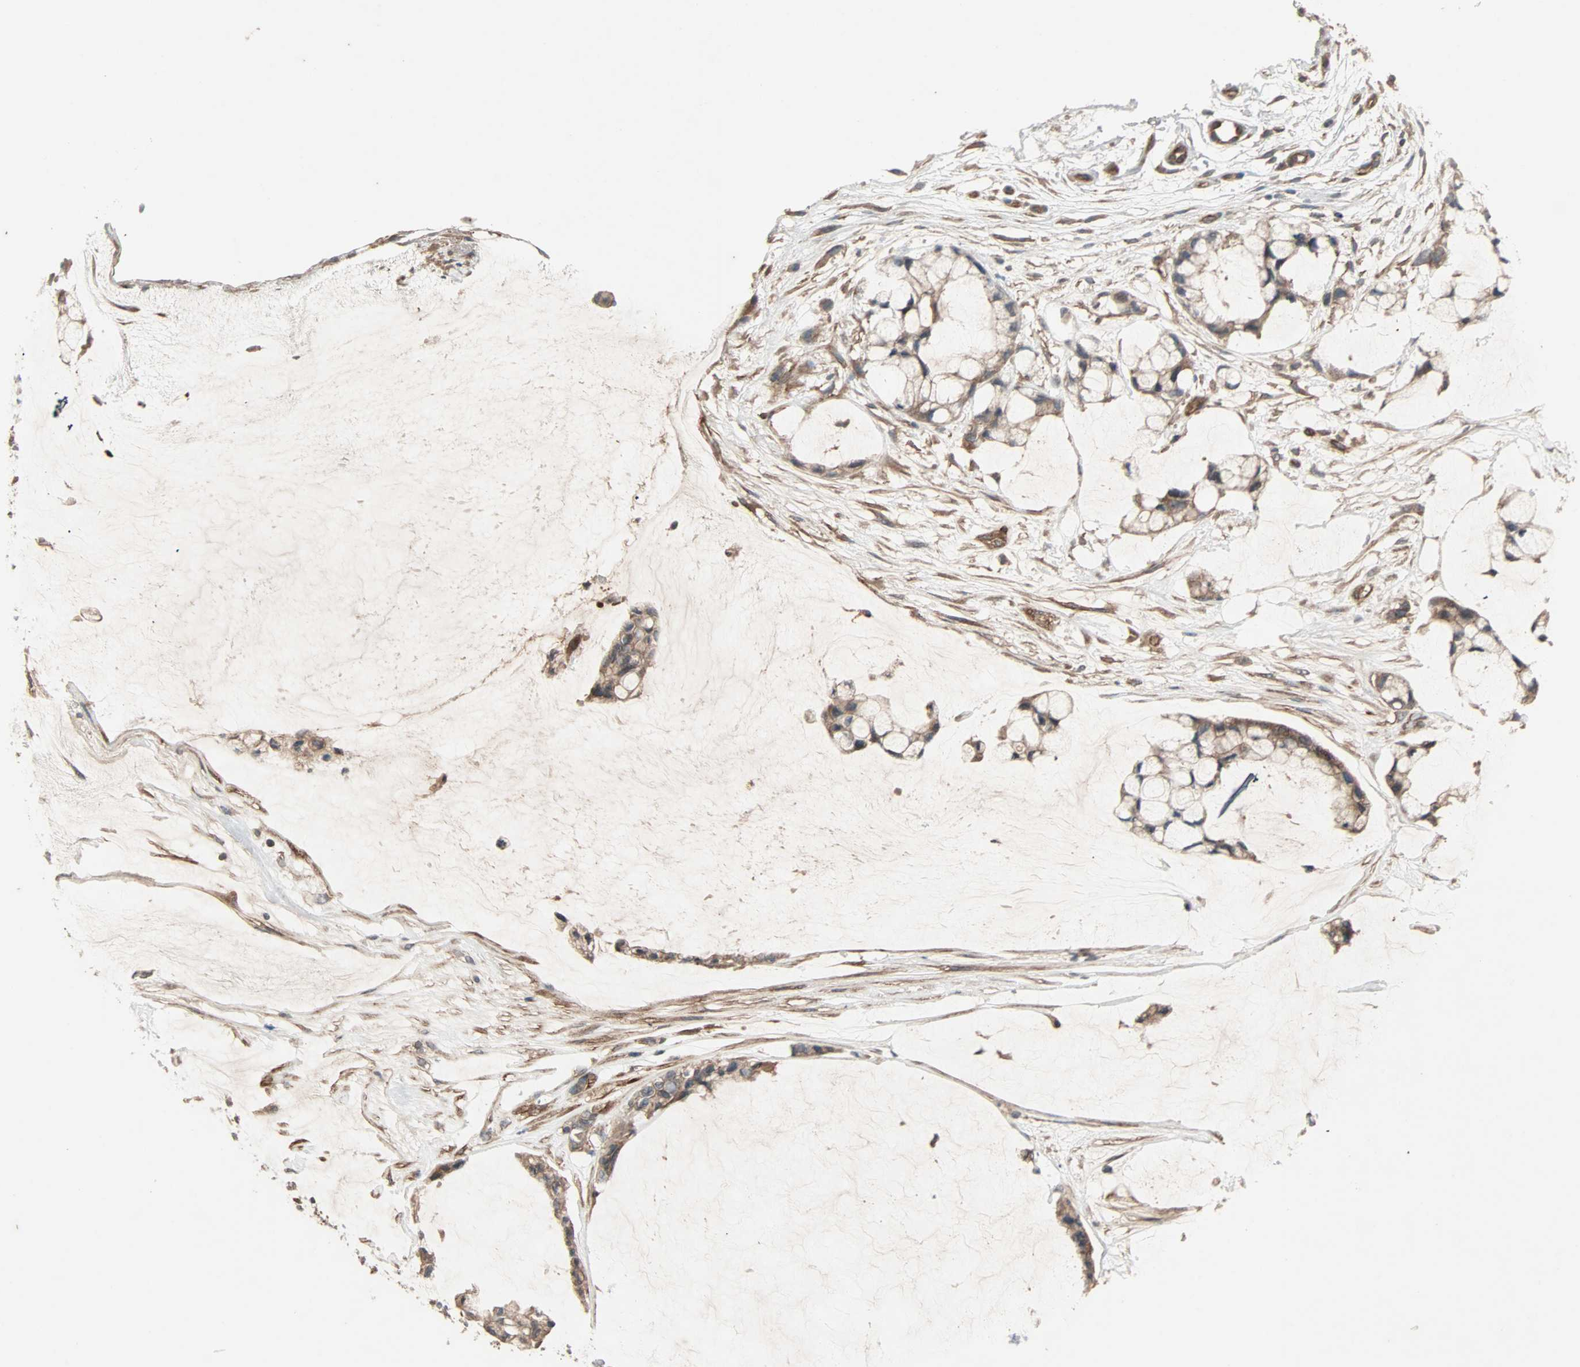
{"staining": {"intensity": "moderate", "quantity": ">75%", "location": "cytoplasmic/membranous"}, "tissue": "ovarian cancer", "cell_type": "Tumor cells", "image_type": "cancer", "snomed": [{"axis": "morphology", "description": "Cystadenocarcinoma, mucinous, NOS"}, {"axis": "topography", "description": "Ovary"}], "caption": "About >75% of tumor cells in ovarian mucinous cystadenocarcinoma reveal moderate cytoplasmic/membranous protein positivity as visualized by brown immunohistochemical staining.", "gene": "GCK", "patient": {"sex": "female", "age": 39}}